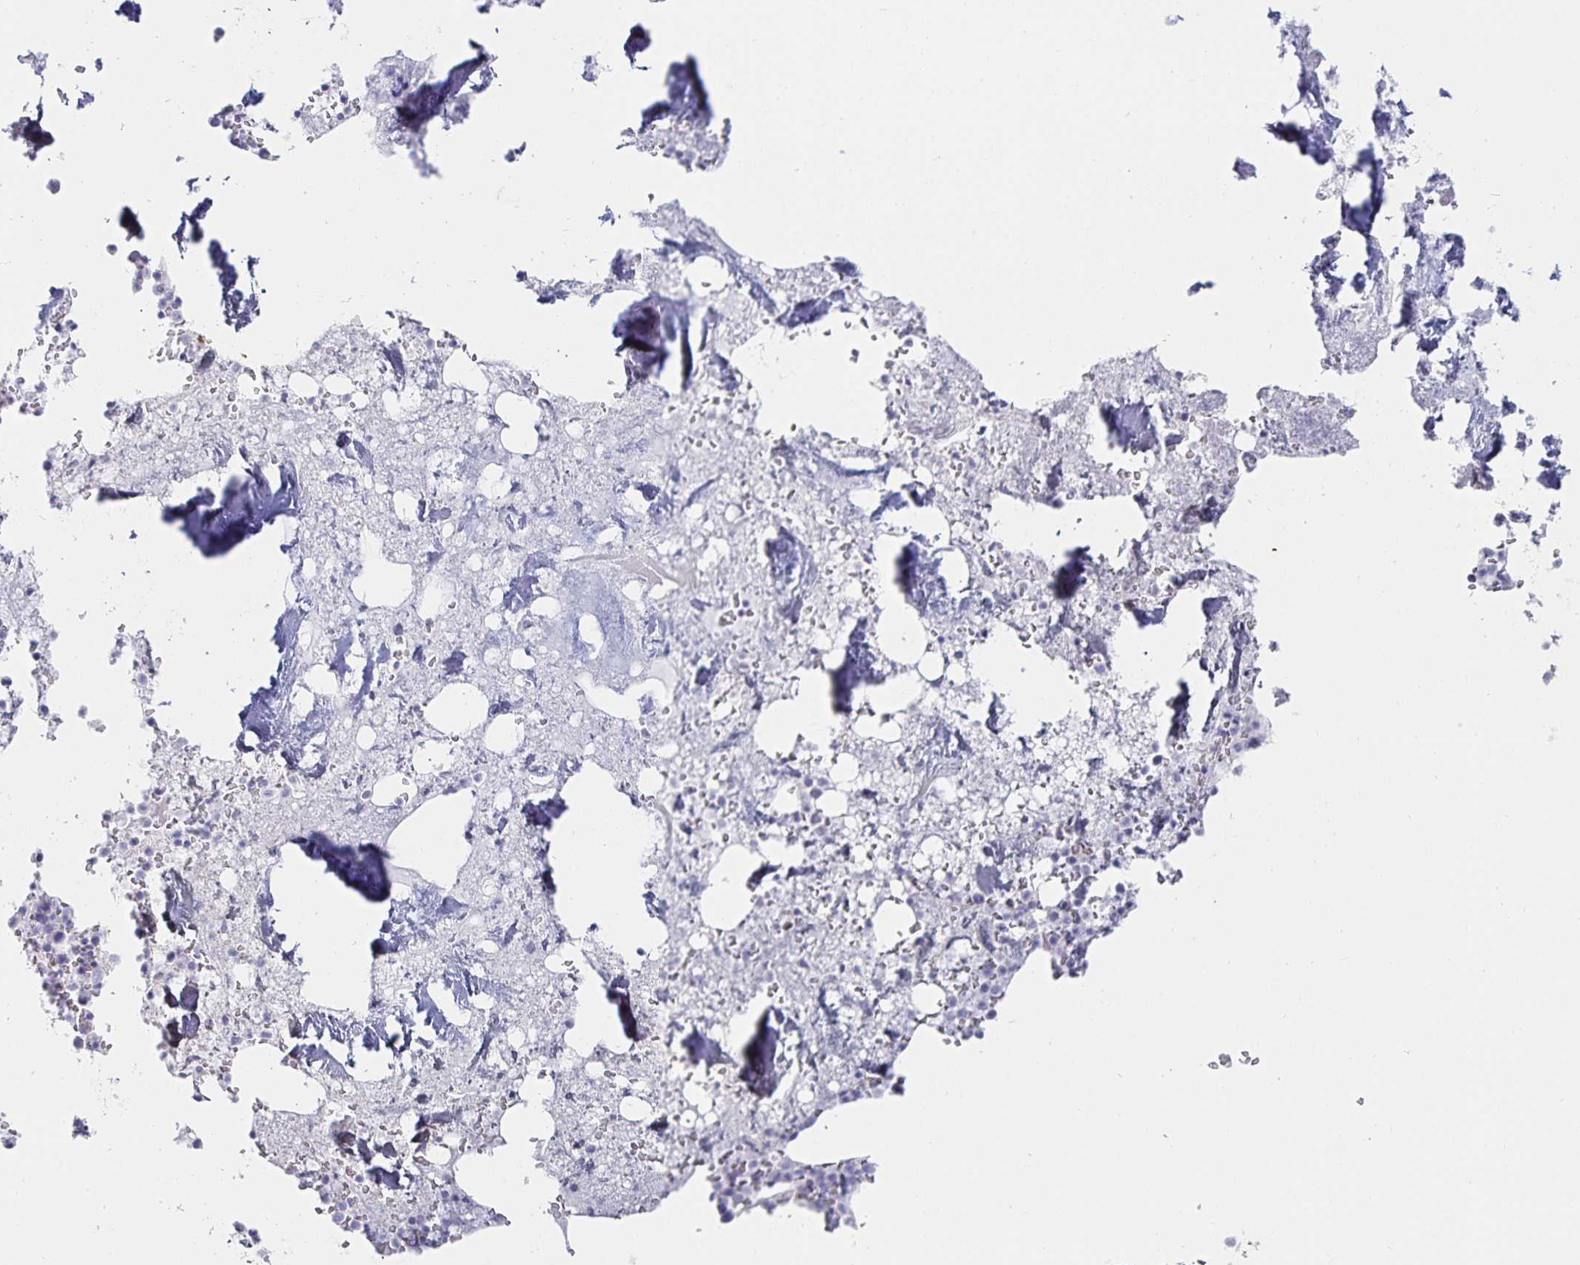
{"staining": {"intensity": "negative", "quantity": "none", "location": "none"}, "tissue": "bone marrow", "cell_type": "Hematopoietic cells", "image_type": "normal", "snomed": [{"axis": "morphology", "description": "Normal tissue, NOS"}, {"axis": "topography", "description": "Bone marrow"}], "caption": "There is no significant staining in hematopoietic cells of bone marrow. (DAB immunohistochemistry (IHC) visualized using brightfield microscopy, high magnification).", "gene": "SFTPA1", "patient": {"sex": "female", "age": 42}}